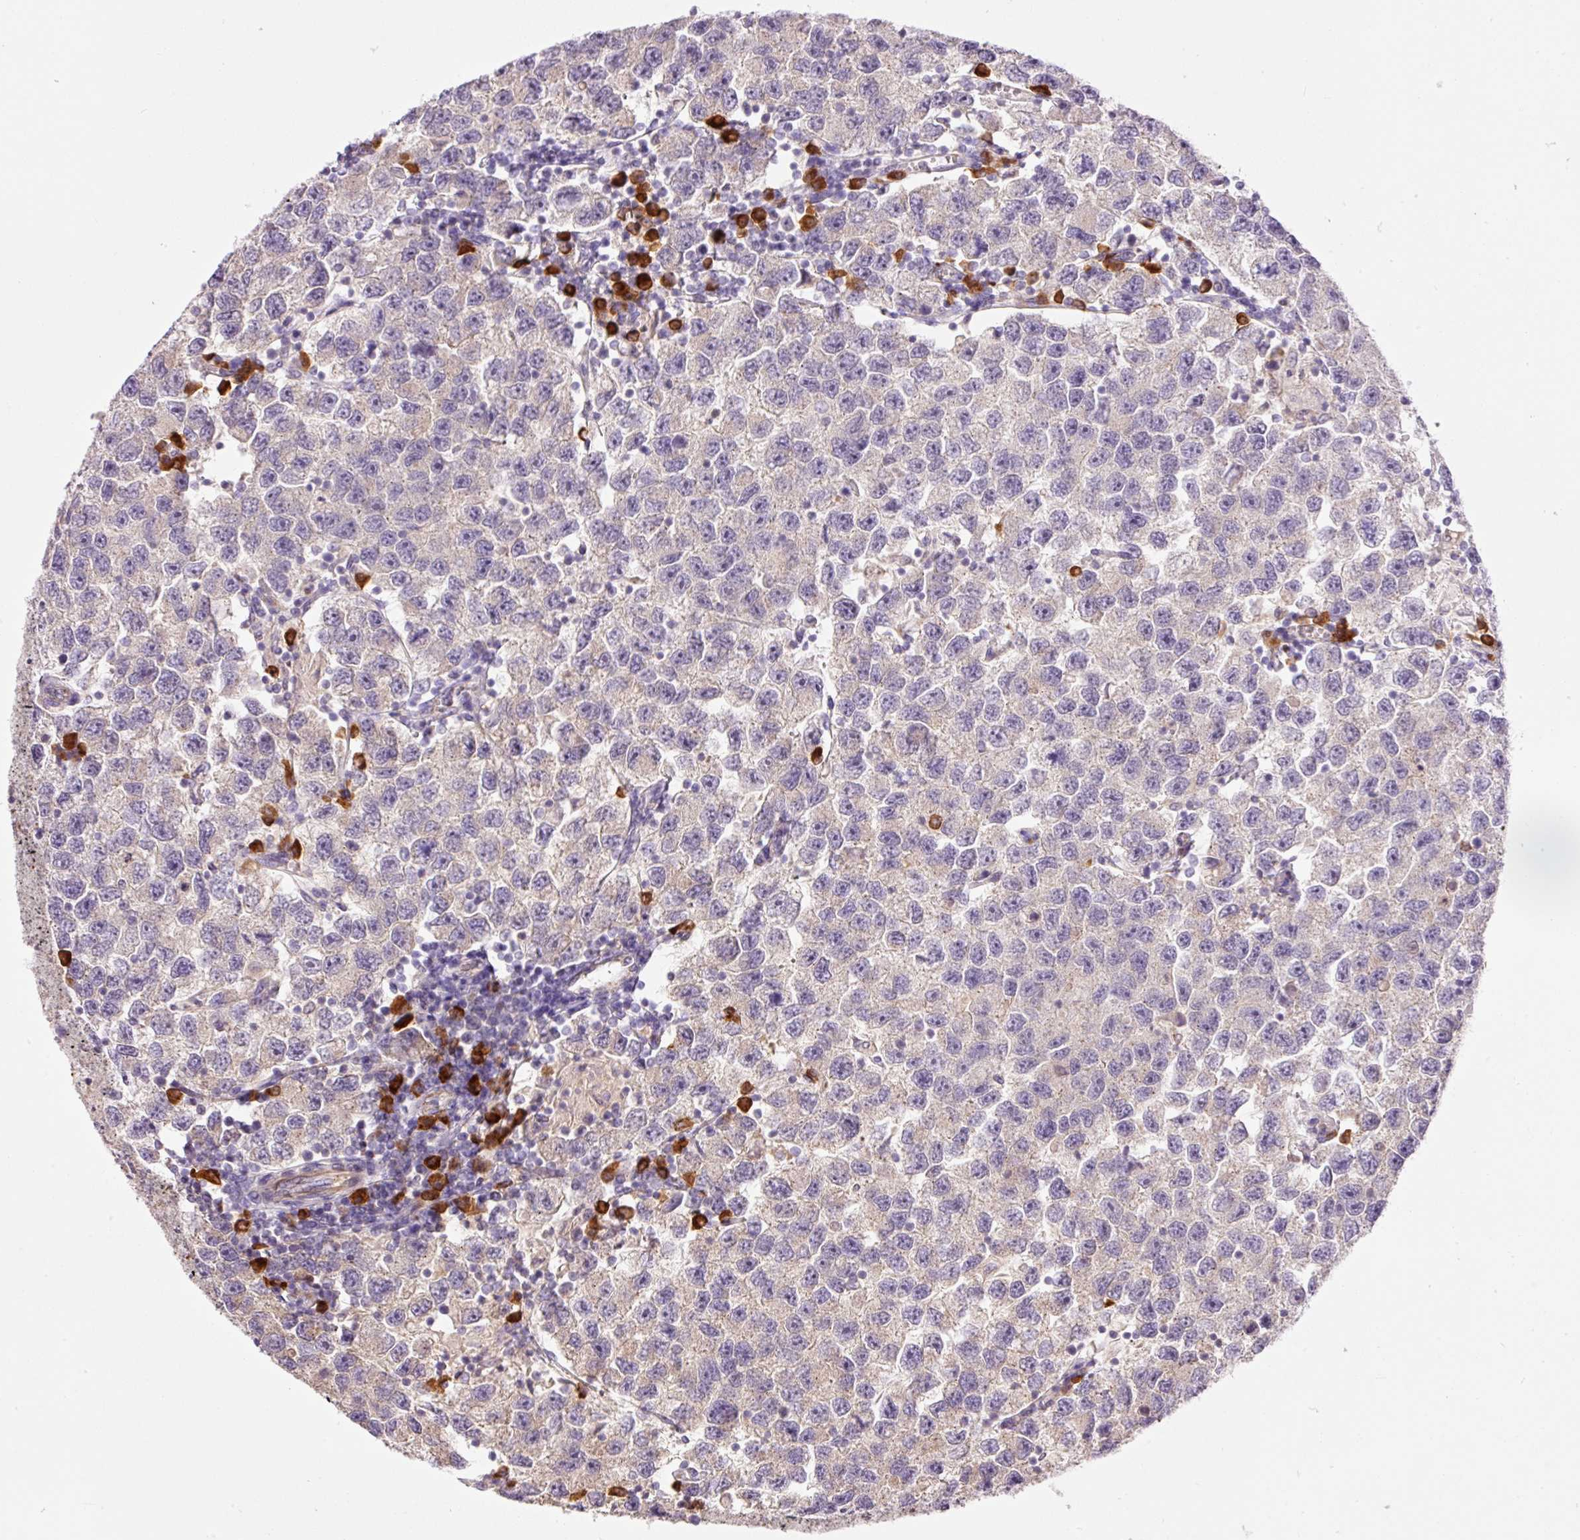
{"staining": {"intensity": "weak", "quantity": "<25%", "location": "cytoplasmic/membranous"}, "tissue": "testis cancer", "cell_type": "Tumor cells", "image_type": "cancer", "snomed": [{"axis": "morphology", "description": "Seminoma, NOS"}, {"axis": "topography", "description": "Testis"}], "caption": "This is a histopathology image of immunohistochemistry staining of testis seminoma, which shows no positivity in tumor cells.", "gene": "PNPLA5", "patient": {"sex": "male", "age": 26}}